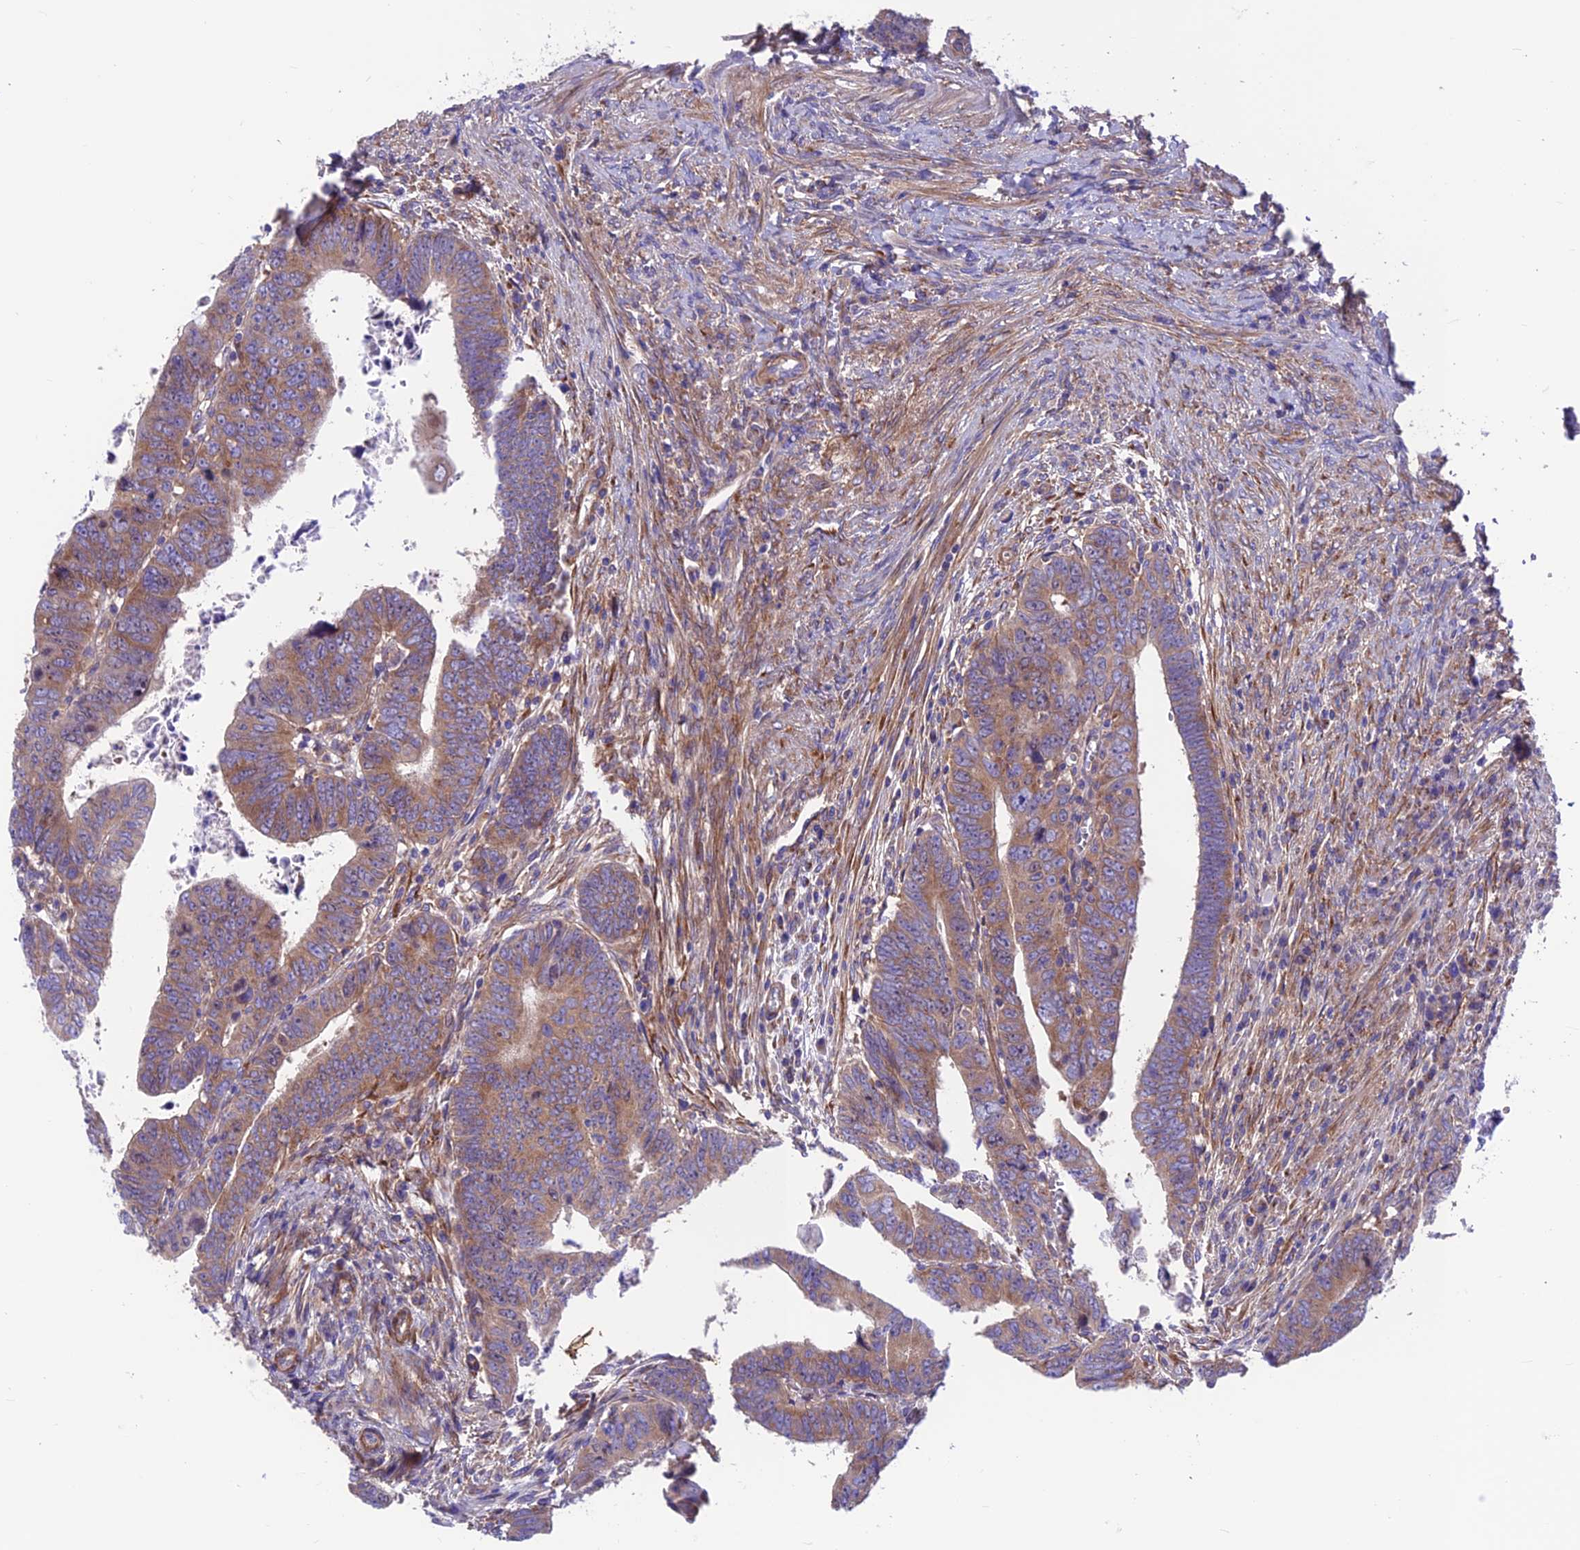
{"staining": {"intensity": "moderate", "quantity": ">75%", "location": "cytoplasmic/membranous"}, "tissue": "colorectal cancer", "cell_type": "Tumor cells", "image_type": "cancer", "snomed": [{"axis": "morphology", "description": "Normal tissue, NOS"}, {"axis": "morphology", "description": "Adenocarcinoma, NOS"}, {"axis": "topography", "description": "Rectum"}], "caption": "Immunohistochemical staining of human colorectal cancer exhibits moderate cytoplasmic/membranous protein expression in about >75% of tumor cells.", "gene": "VPS16", "patient": {"sex": "female", "age": 65}}